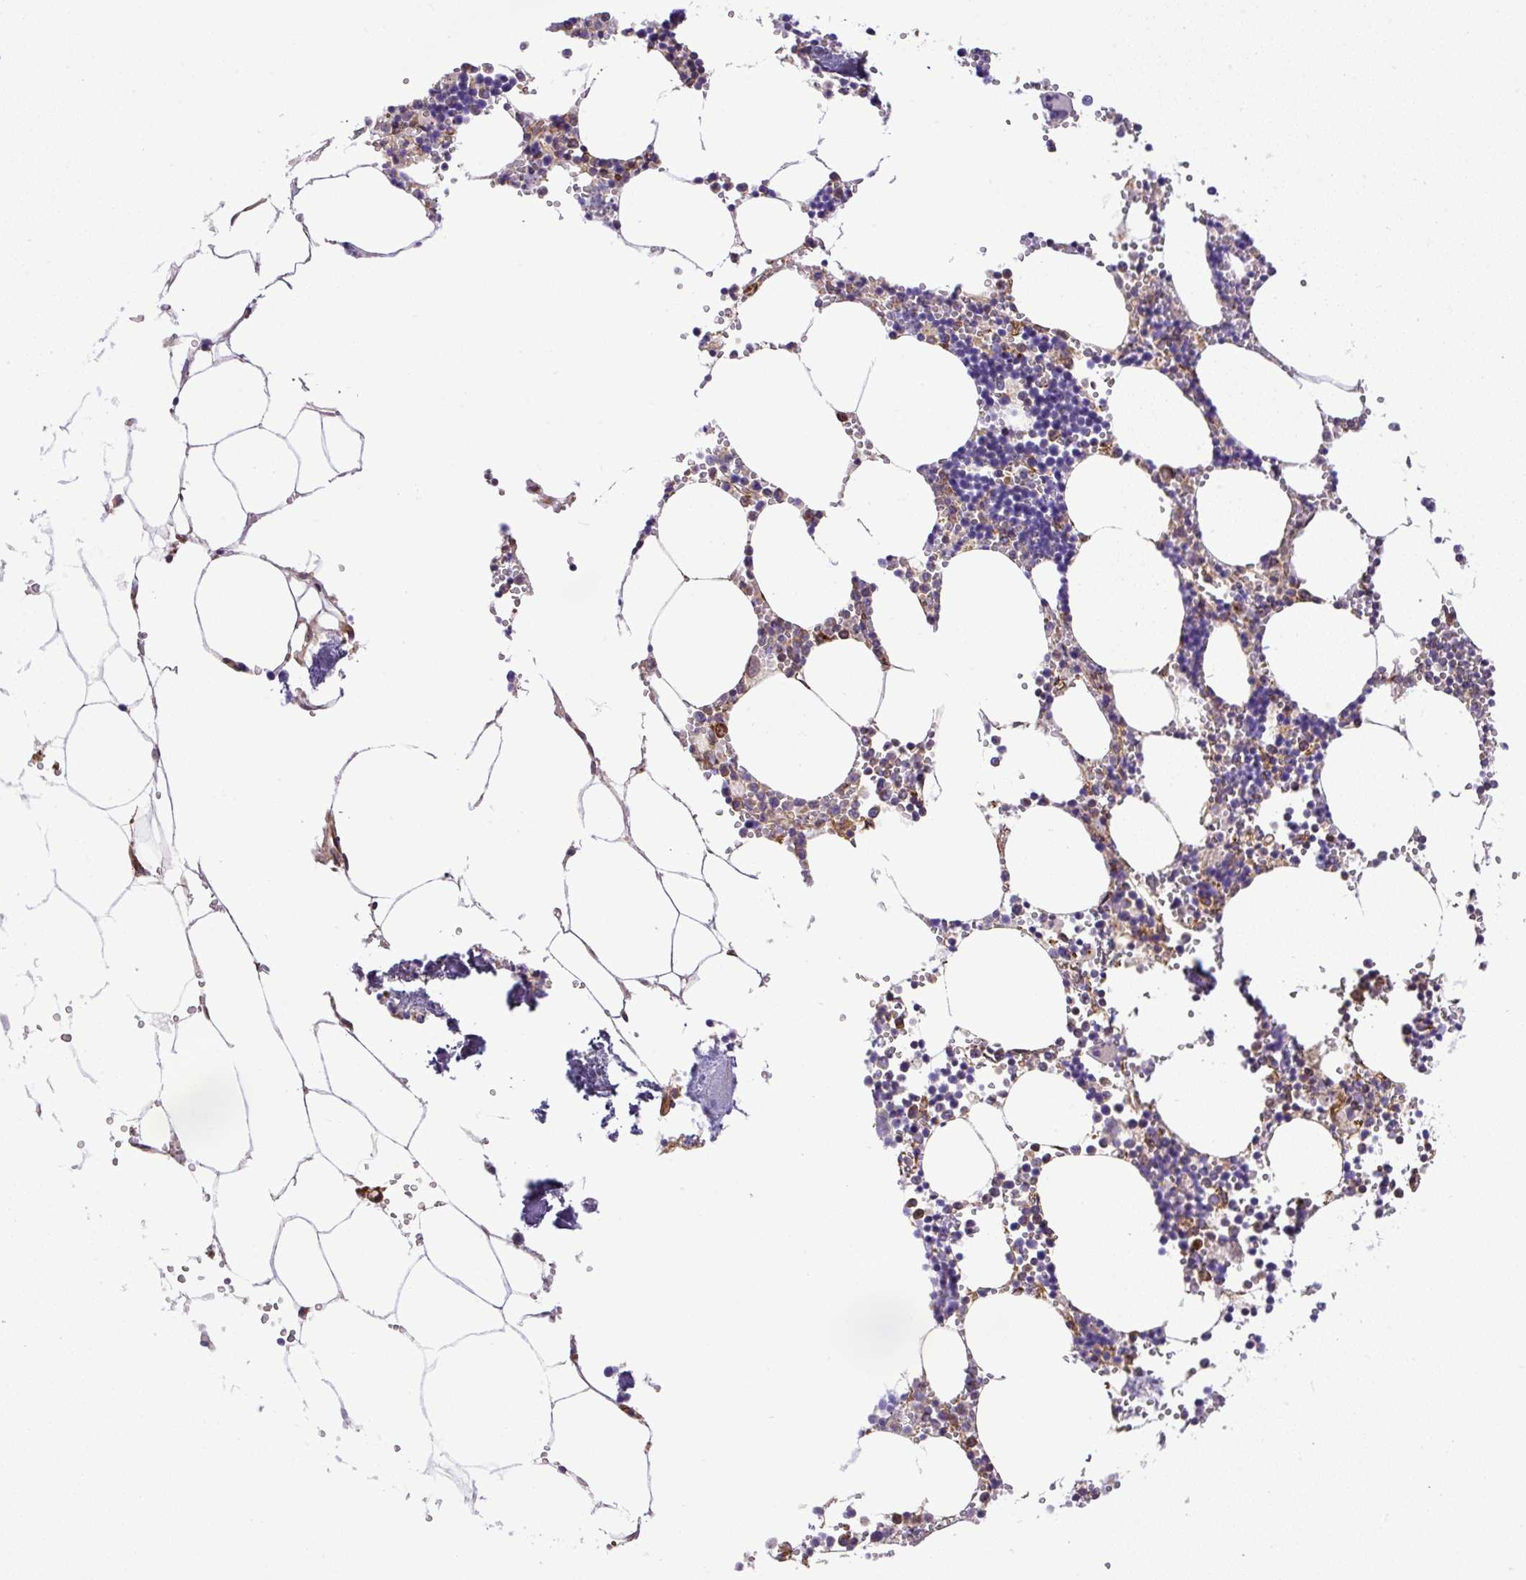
{"staining": {"intensity": "moderate", "quantity": "<25%", "location": "cytoplasmic/membranous"}, "tissue": "bone marrow", "cell_type": "Hematopoietic cells", "image_type": "normal", "snomed": [{"axis": "morphology", "description": "Normal tissue, NOS"}, {"axis": "topography", "description": "Bone marrow"}], "caption": "Approximately <25% of hematopoietic cells in normal human bone marrow exhibit moderate cytoplasmic/membranous protein staining as visualized by brown immunohistochemical staining.", "gene": "DCTN1", "patient": {"sex": "male", "age": 54}}